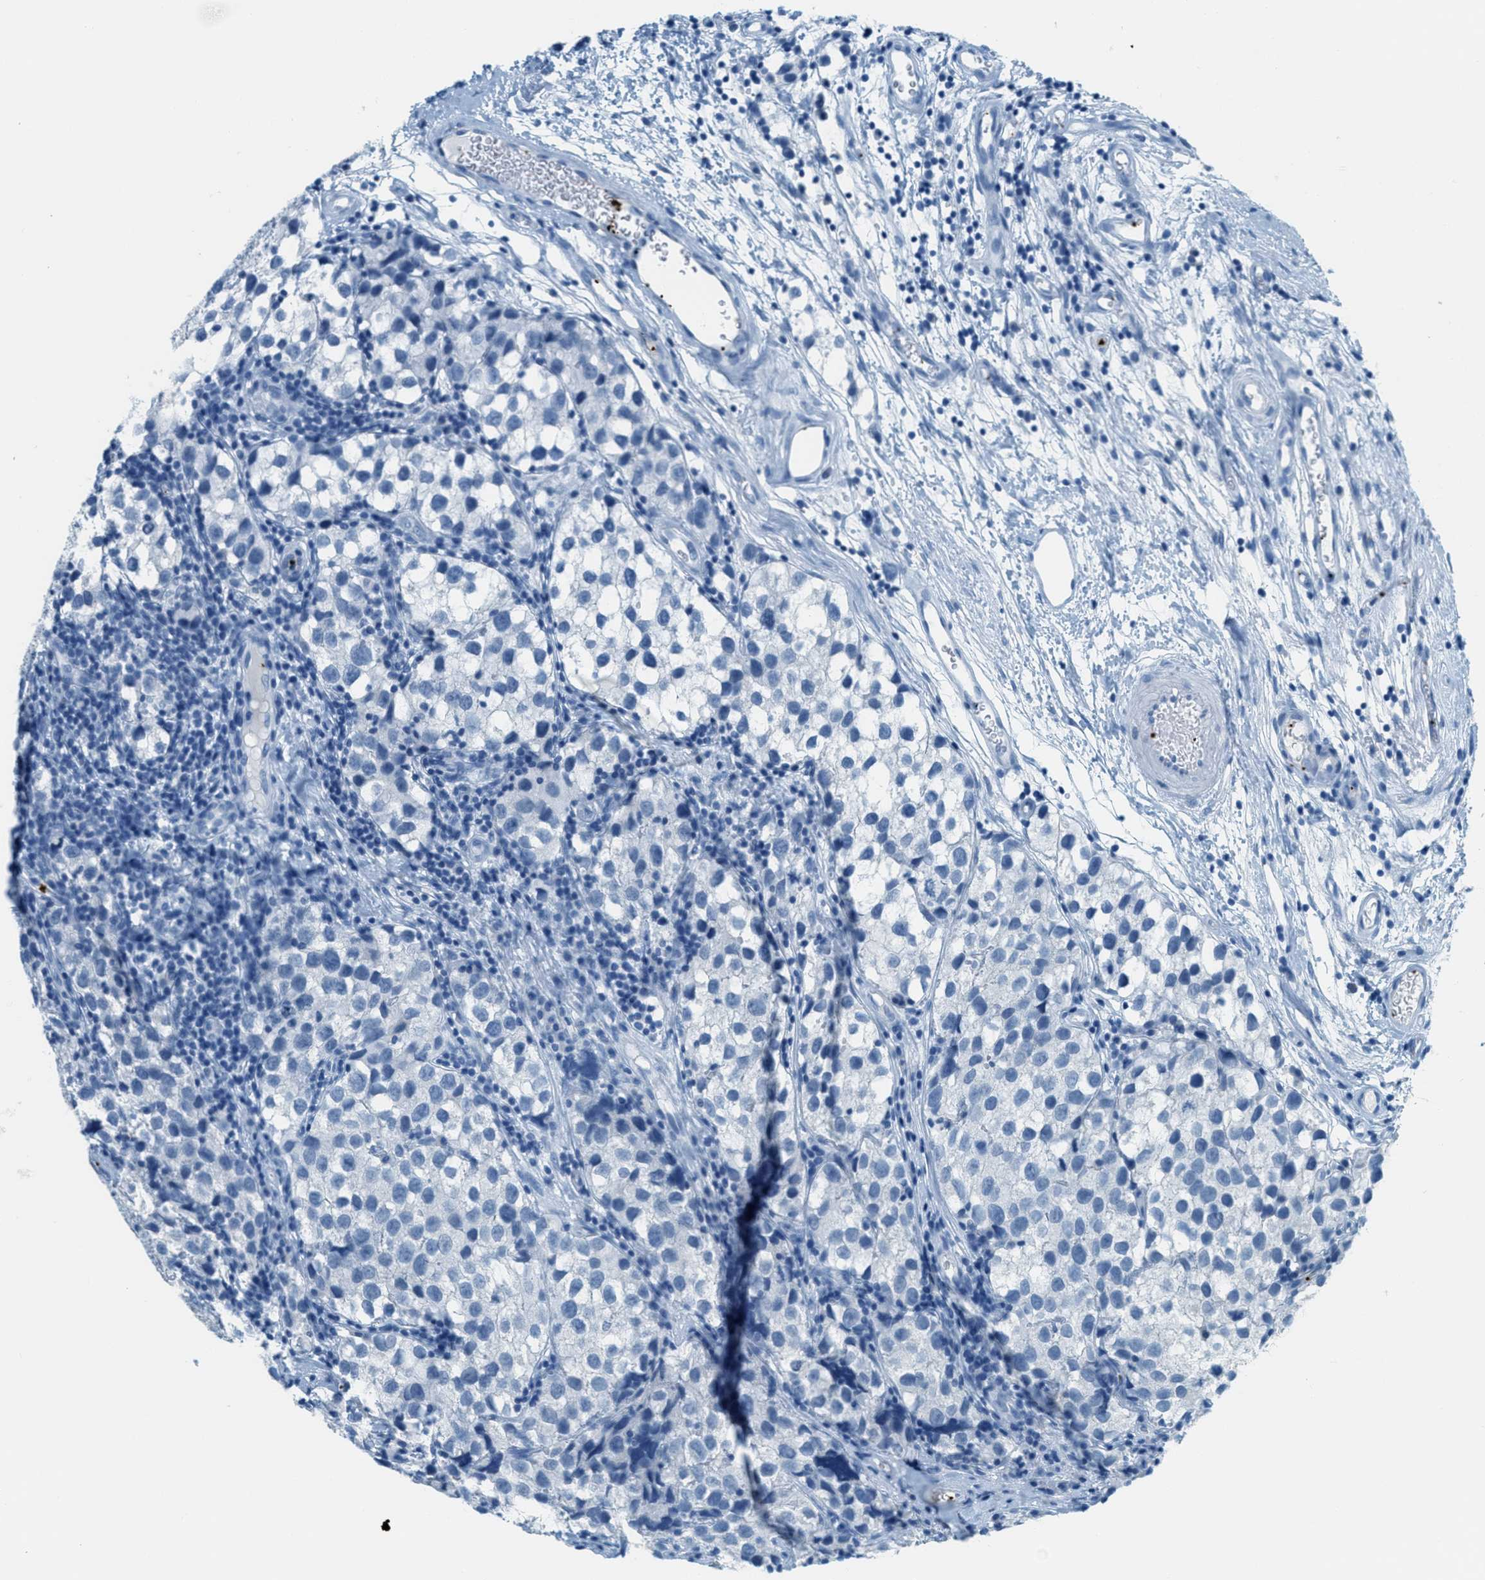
{"staining": {"intensity": "negative", "quantity": "none", "location": "none"}, "tissue": "testis cancer", "cell_type": "Tumor cells", "image_type": "cancer", "snomed": [{"axis": "morphology", "description": "Seminoma, NOS"}, {"axis": "topography", "description": "Testis"}], "caption": "This is an IHC micrograph of testis cancer. There is no staining in tumor cells.", "gene": "PPBP", "patient": {"sex": "male", "age": 39}}